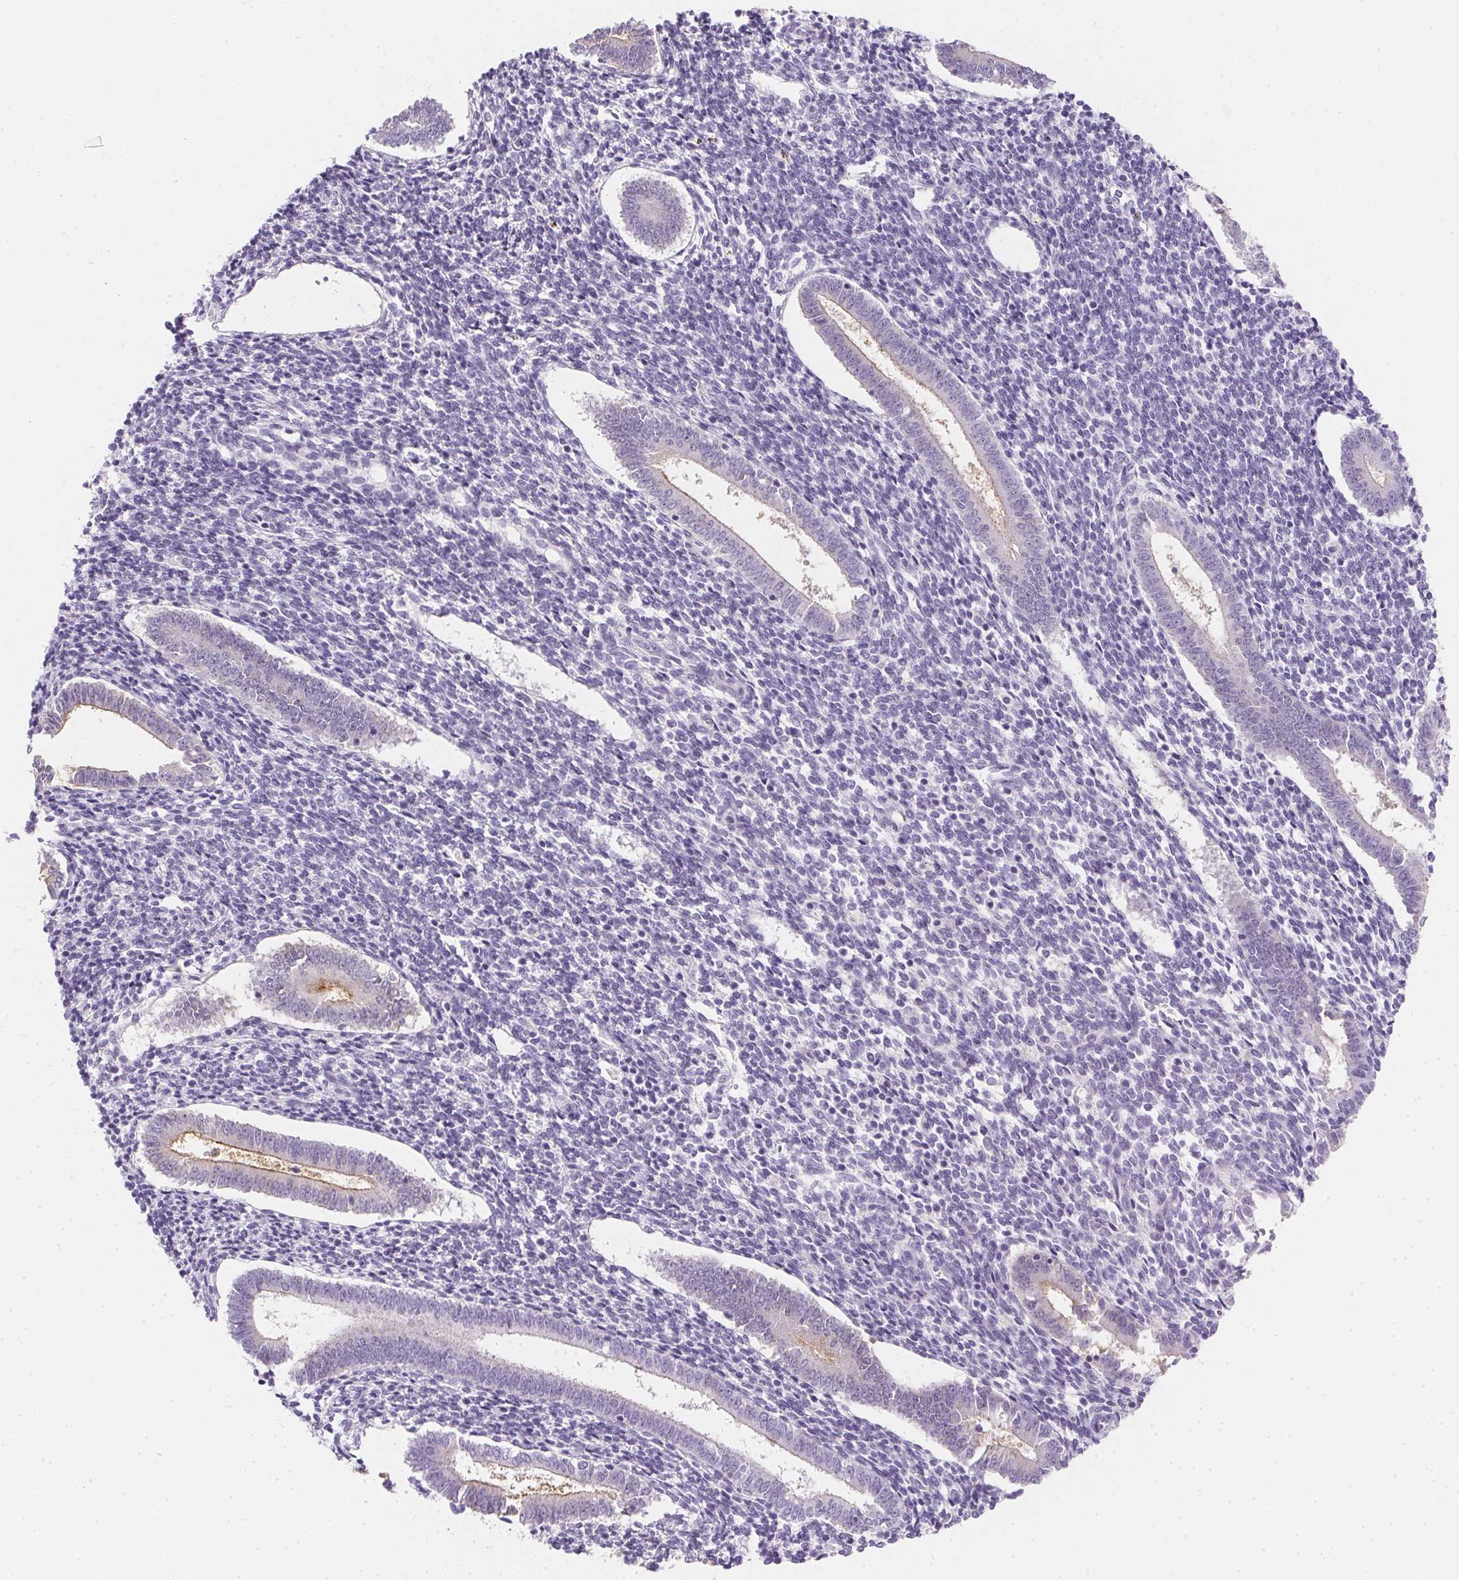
{"staining": {"intensity": "negative", "quantity": "none", "location": "none"}, "tissue": "endometrium", "cell_type": "Cells in endometrial stroma", "image_type": "normal", "snomed": [{"axis": "morphology", "description": "Normal tissue, NOS"}, {"axis": "topography", "description": "Endometrium"}], "caption": "An image of endometrium stained for a protein shows no brown staining in cells in endometrial stroma.", "gene": "AQP5", "patient": {"sex": "female", "age": 25}}